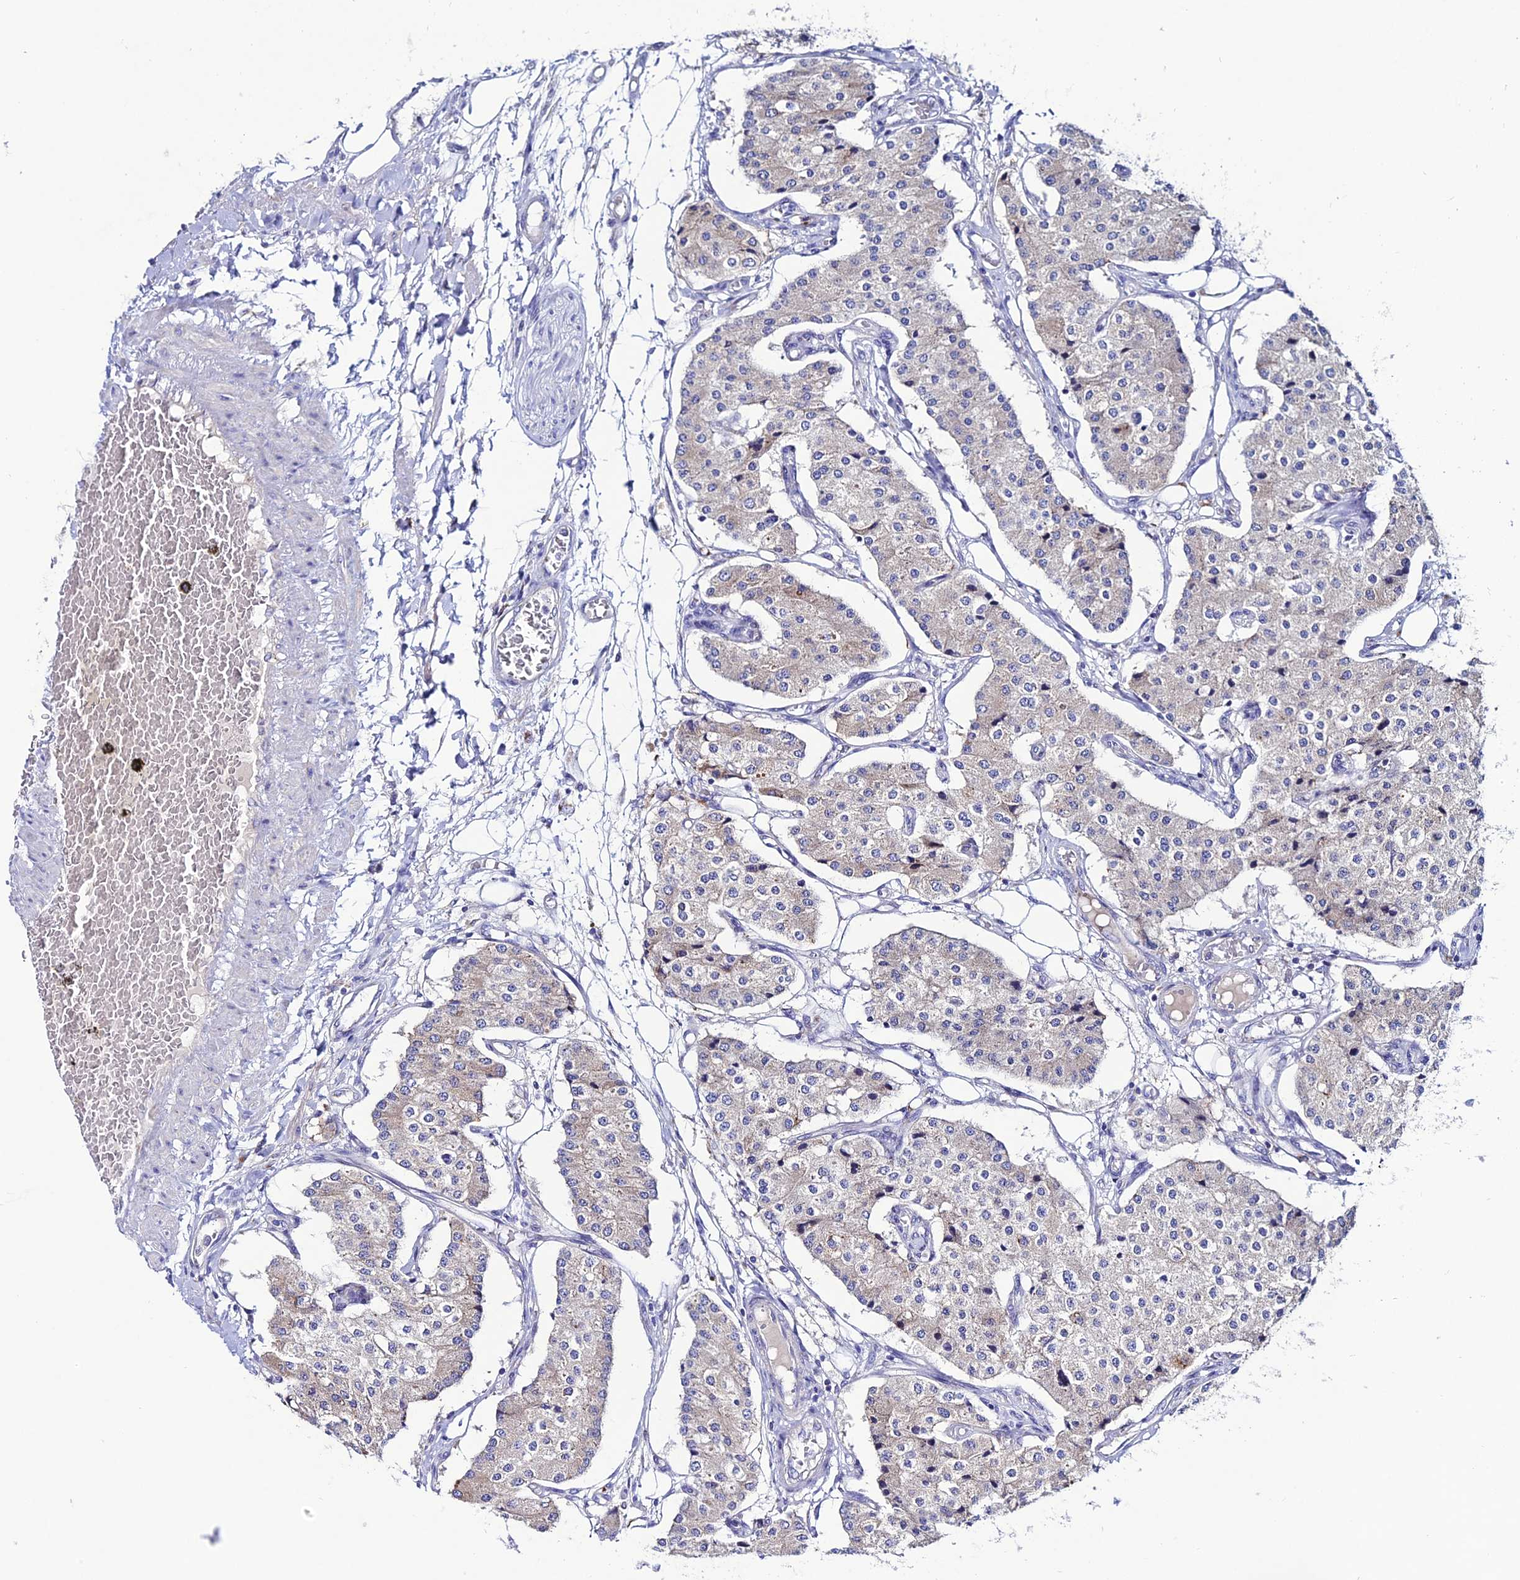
{"staining": {"intensity": "negative", "quantity": "none", "location": "none"}, "tissue": "carcinoid", "cell_type": "Tumor cells", "image_type": "cancer", "snomed": [{"axis": "morphology", "description": "Carcinoid, malignant, NOS"}, {"axis": "topography", "description": "Colon"}], "caption": "Micrograph shows no protein positivity in tumor cells of carcinoid tissue.", "gene": "OR51Q1", "patient": {"sex": "female", "age": 52}}